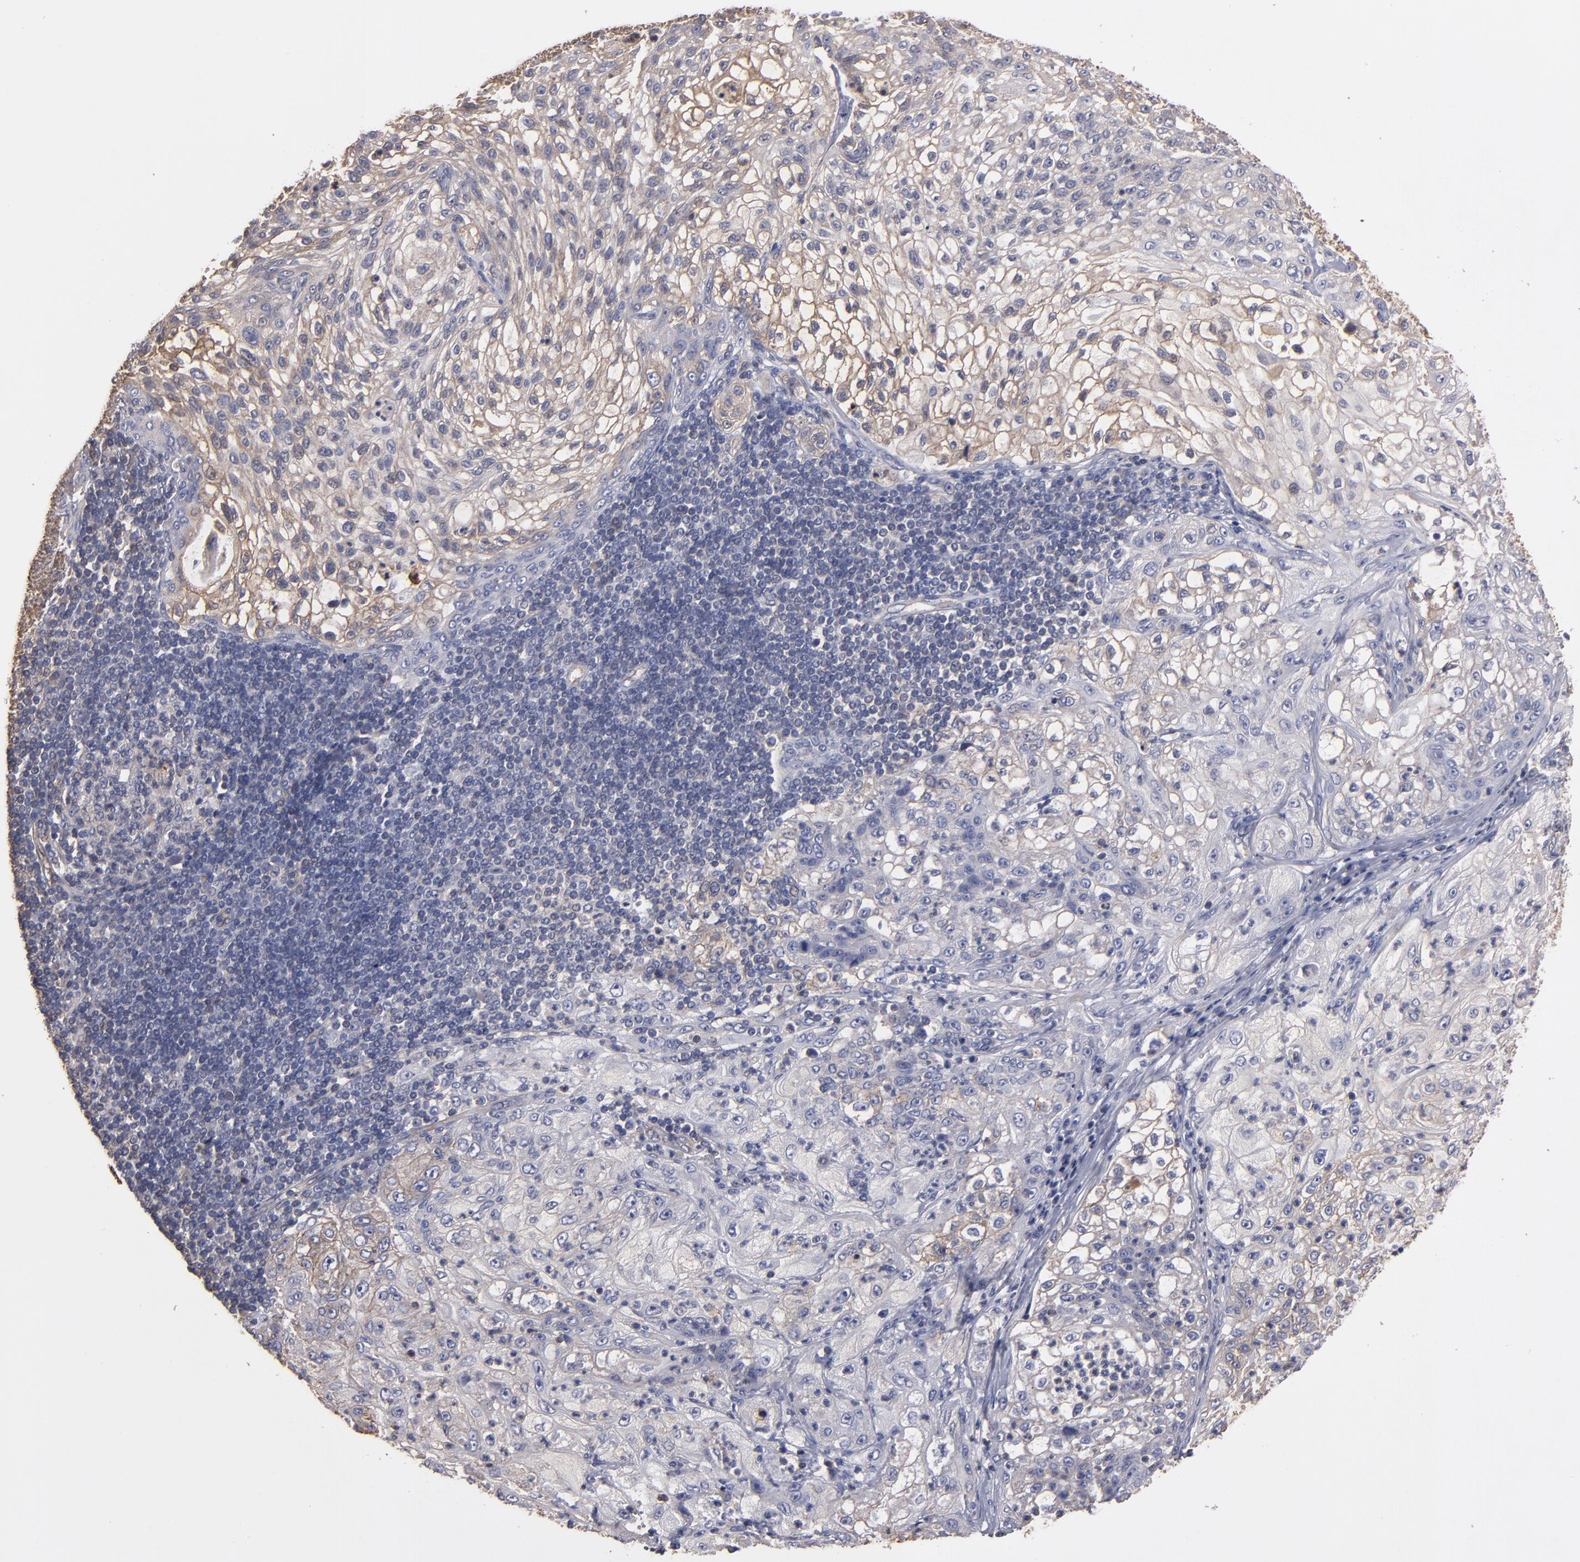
{"staining": {"intensity": "weak", "quantity": "<25%", "location": "cytoplasmic/membranous"}, "tissue": "lung cancer", "cell_type": "Tumor cells", "image_type": "cancer", "snomed": [{"axis": "morphology", "description": "Inflammation, NOS"}, {"axis": "morphology", "description": "Squamous cell carcinoma, NOS"}, {"axis": "topography", "description": "Lymph node"}, {"axis": "topography", "description": "Soft tissue"}, {"axis": "topography", "description": "Lung"}], "caption": "The image shows no staining of tumor cells in lung cancer (squamous cell carcinoma).", "gene": "ESYT2", "patient": {"sex": "male", "age": 66}}